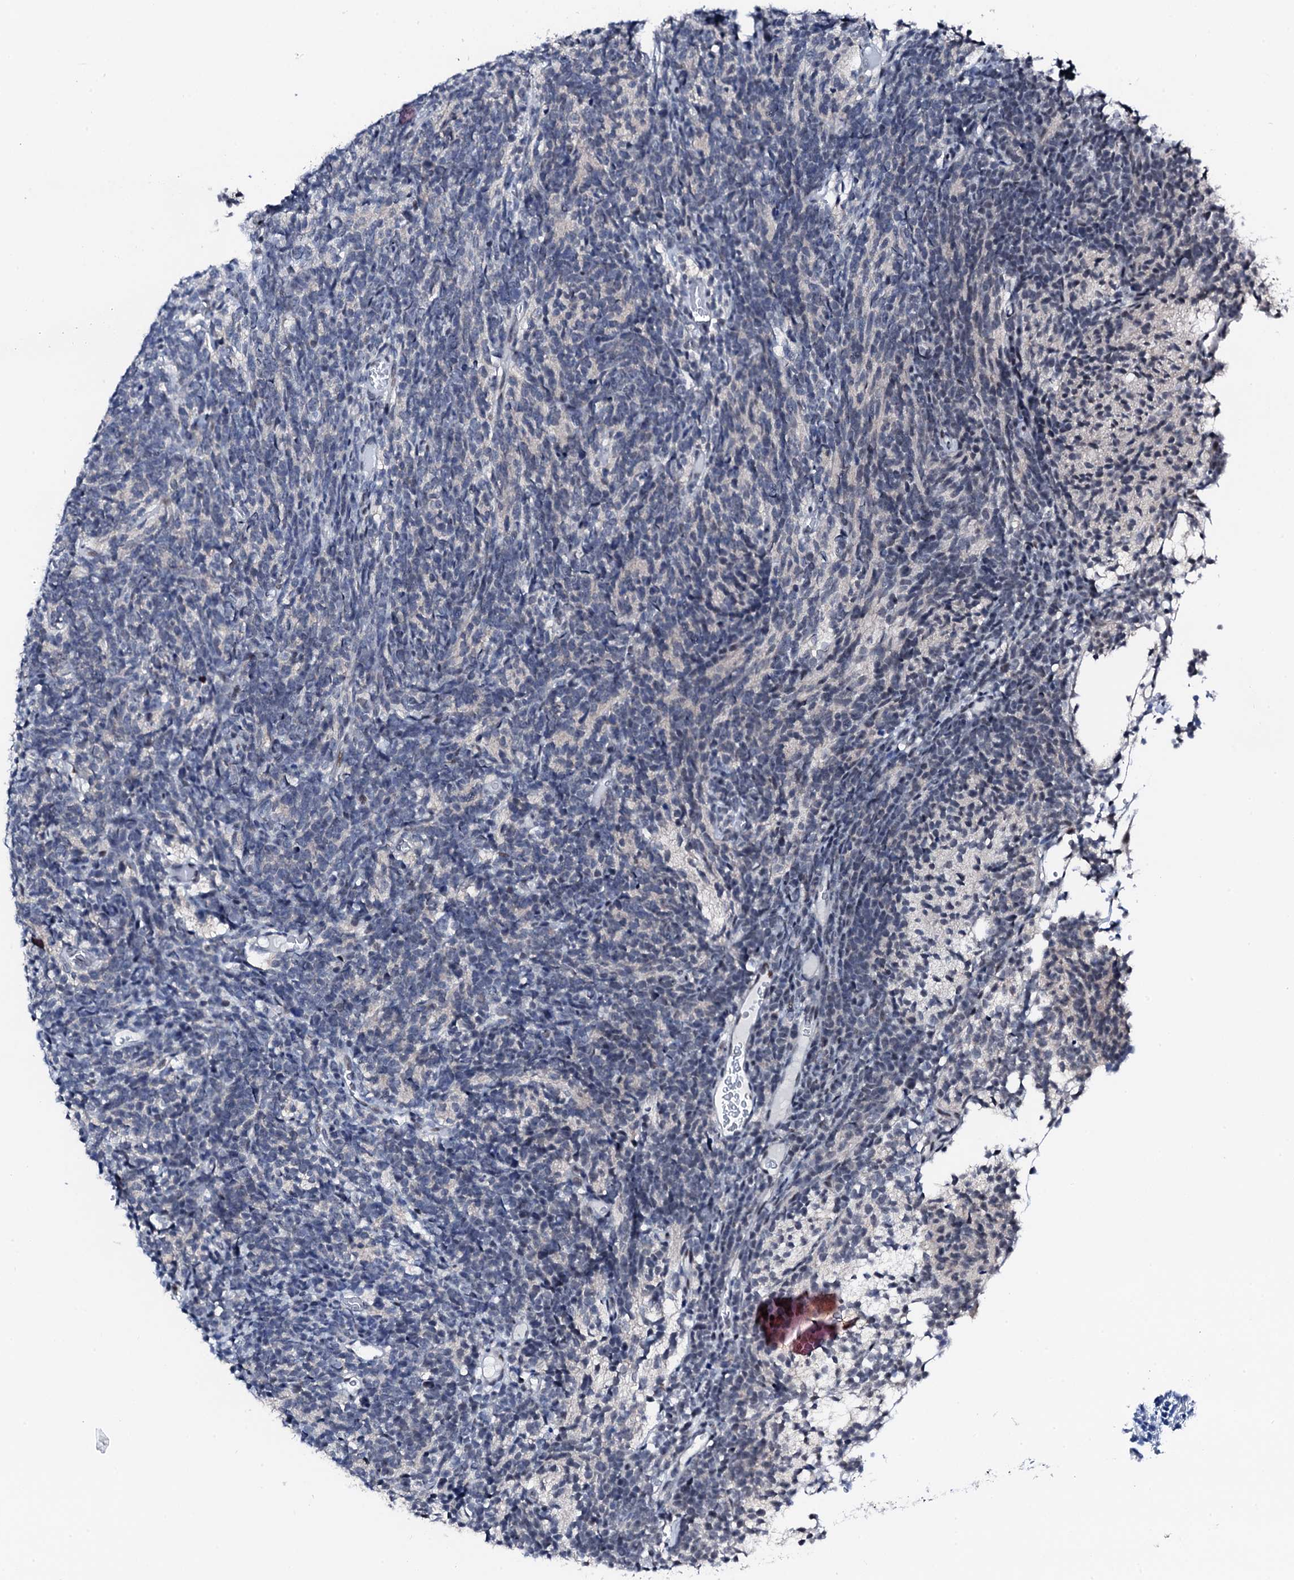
{"staining": {"intensity": "negative", "quantity": "none", "location": "none"}, "tissue": "glioma", "cell_type": "Tumor cells", "image_type": "cancer", "snomed": [{"axis": "morphology", "description": "Glioma, malignant, Low grade"}, {"axis": "topography", "description": "Brain"}], "caption": "An IHC photomicrograph of glioma is shown. There is no staining in tumor cells of glioma.", "gene": "TRAFD1", "patient": {"sex": "female", "age": 1}}